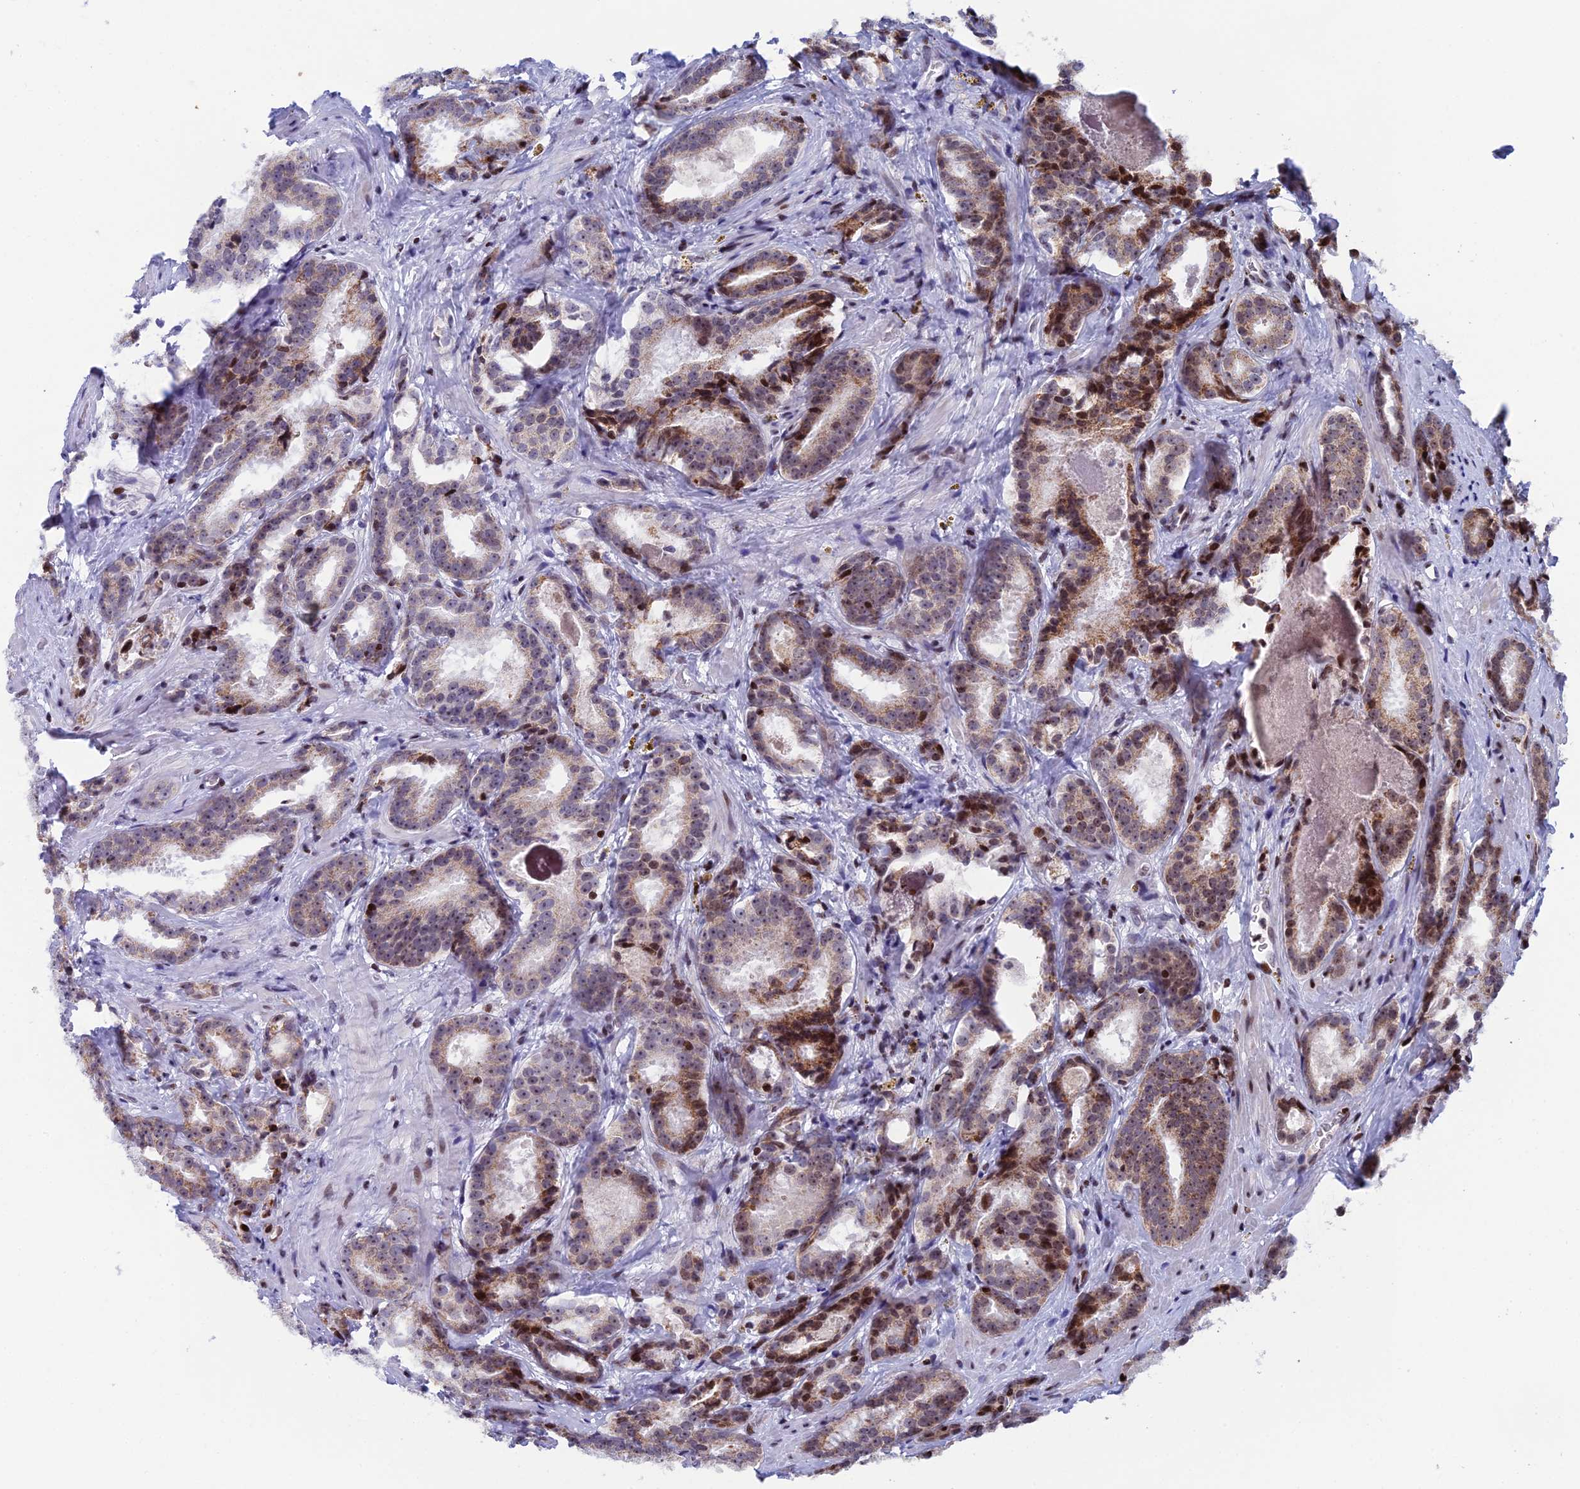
{"staining": {"intensity": "moderate", "quantity": "25%-75%", "location": "cytoplasmic/membranous,nuclear"}, "tissue": "prostate cancer", "cell_type": "Tumor cells", "image_type": "cancer", "snomed": [{"axis": "morphology", "description": "Adenocarcinoma, High grade"}, {"axis": "topography", "description": "Prostate"}], "caption": "Prostate high-grade adenocarcinoma tissue shows moderate cytoplasmic/membranous and nuclear staining in about 25%-75% of tumor cells Using DAB (brown) and hematoxylin (blue) stains, captured at high magnification using brightfield microscopy.", "gene": "AFF3", "patient": {"sex": "male", "age": 57}}